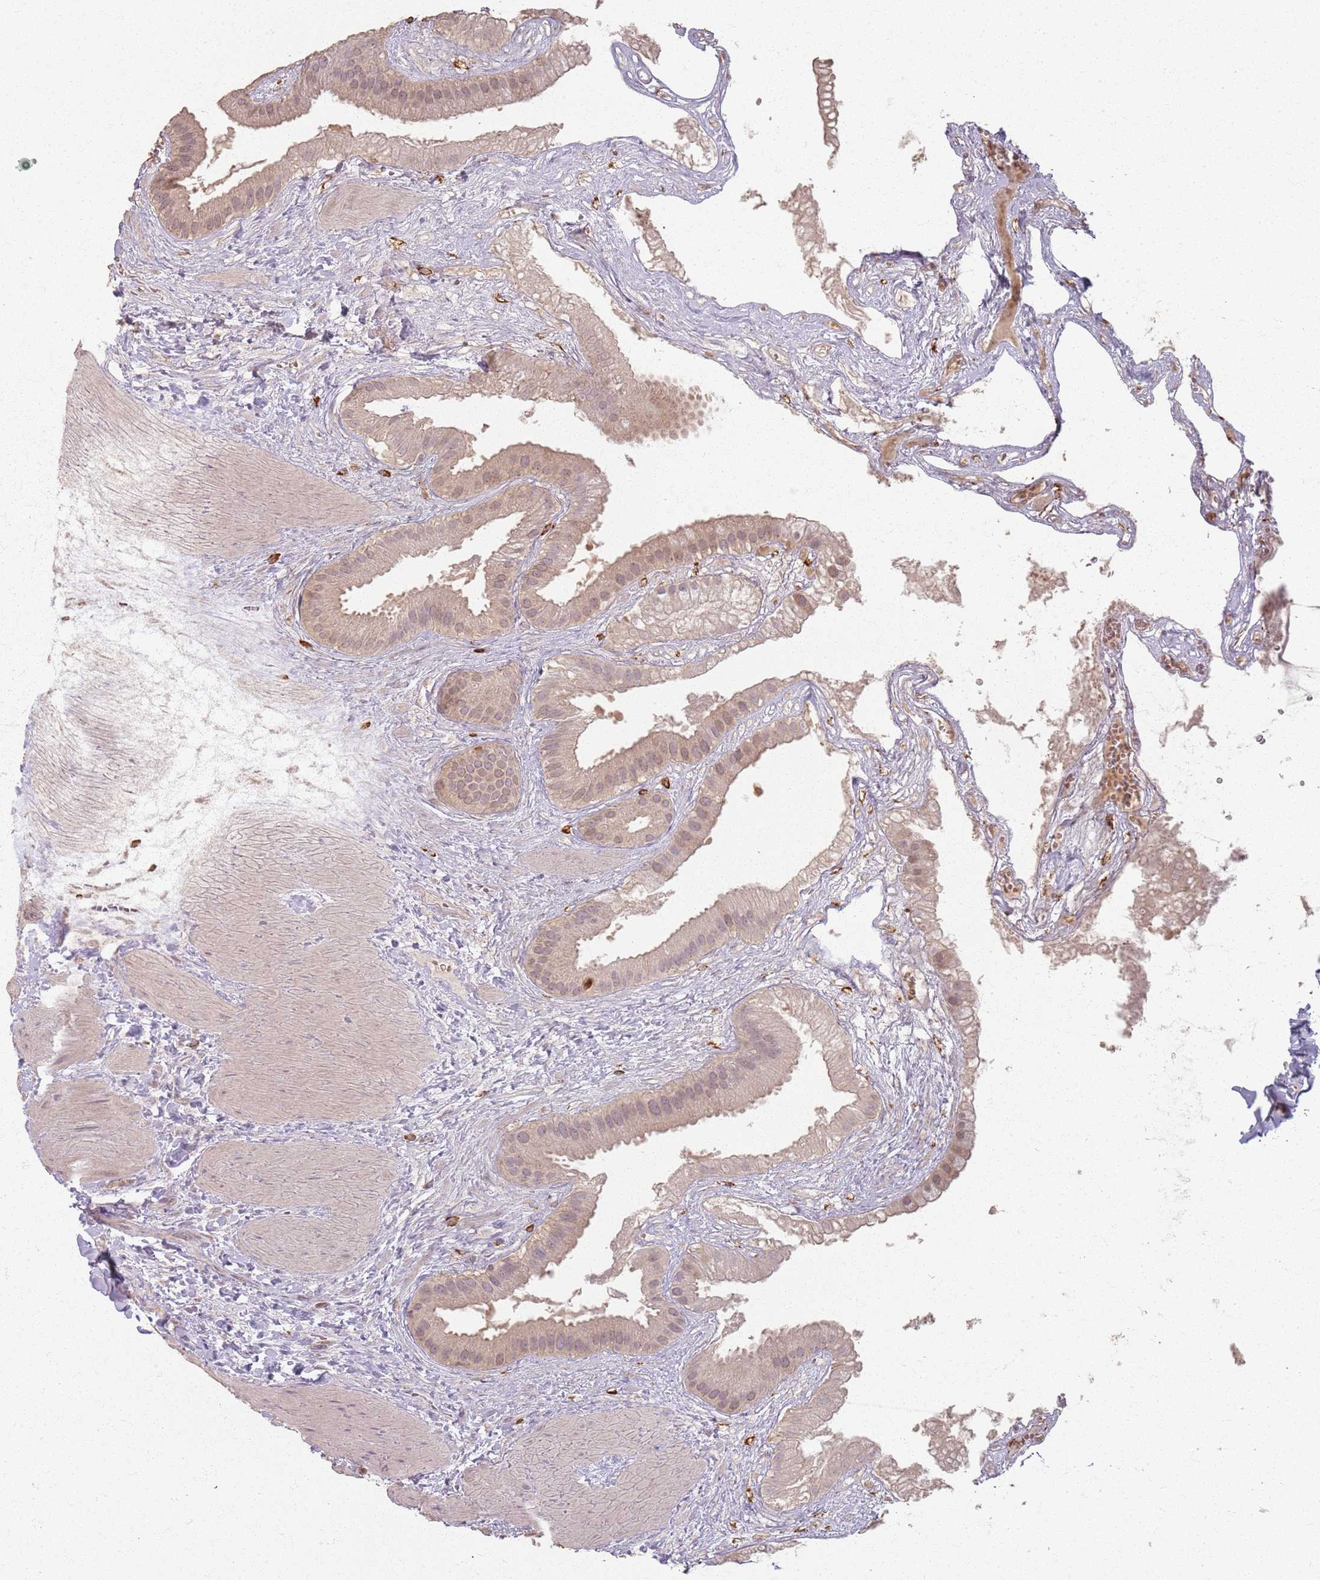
{"staining": {"intensity": "moderate", "quantity": "25%-75%", "location": "cytoplasmic/membranous,nuclear"}, "tissue": "gallbladder", "cell_type": "Glandular cells", "image_type": "normal", "snomed": [{"axis": "morphology", "description": "Normal tissue, NOS"}, {"axis": "topography", "description": "Gallbladder"}], "caption": "DAB immunohistochemical staining of benign gallbladder demonstrates moderate cytoplasmic/membranous,nuclear protein staining in approximately 25%-75% of glandular cells. The protein is stained brown, and the nuclei are stained in blue (DAB IHC with brightfield microscopy, high magnification).", "gene": "CCDC168", "patient": {"sex": "male", "age": 55}}